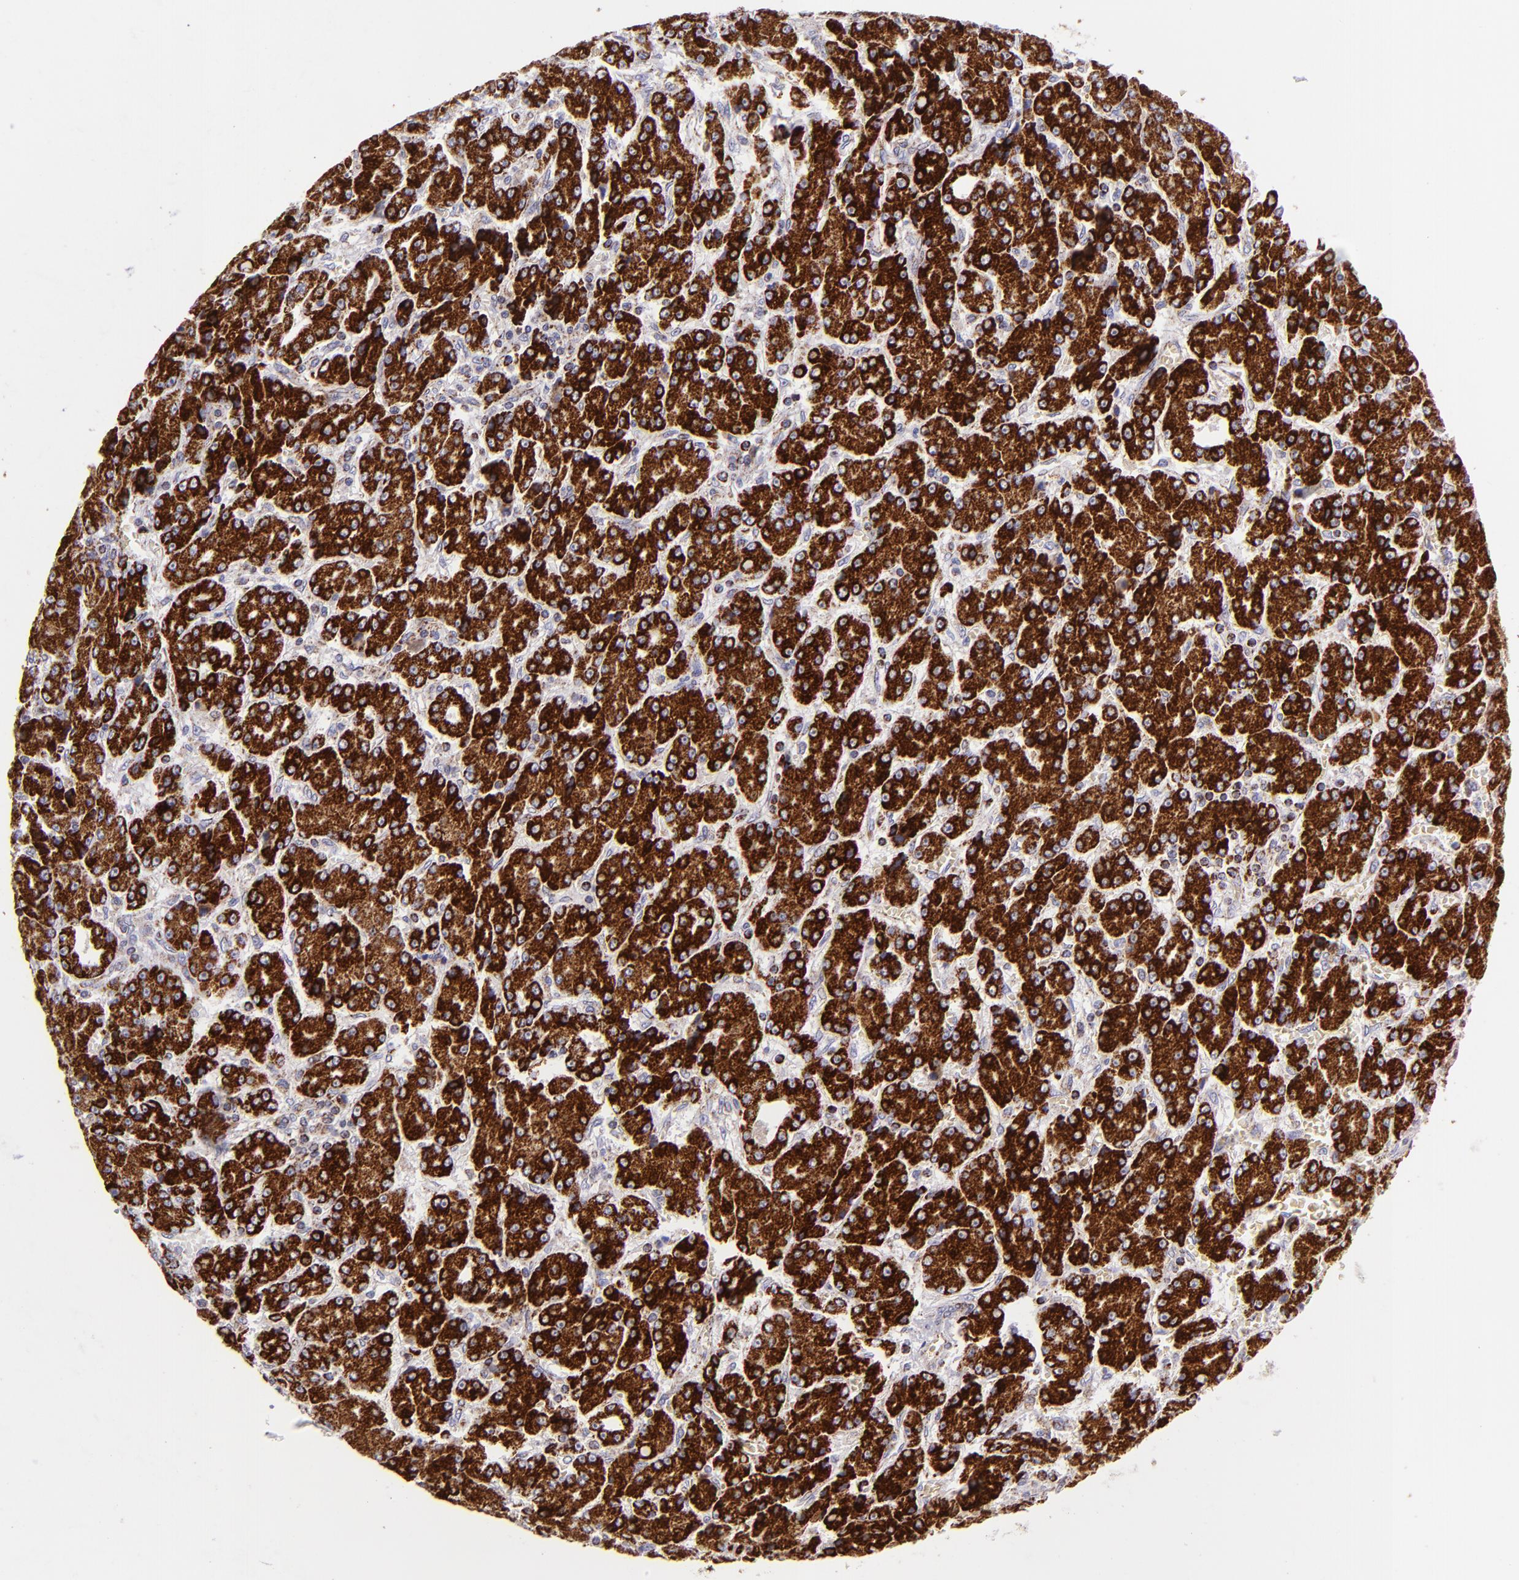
{"staining": {"intensity": "strong", "quantity": ">75%", "location": "cytoplasmic/membranous"}, "tissue": "liver cancer", "cell_type": "Tumor cells", "image_type": "cancer", "snomed": [{"axis": "morphology", "description": "Carcinoma, Hepatocellular, NOS"}, {"axis": "topography", "description": "Liver"}], "caption": "This is a micrograph of IHC staining of liver cancer, which shows strong expression in the cytoplasmic/membranous of tumor cells.", "gene": "HSPD1", "patient": {"sex": "male", "age": 69}}